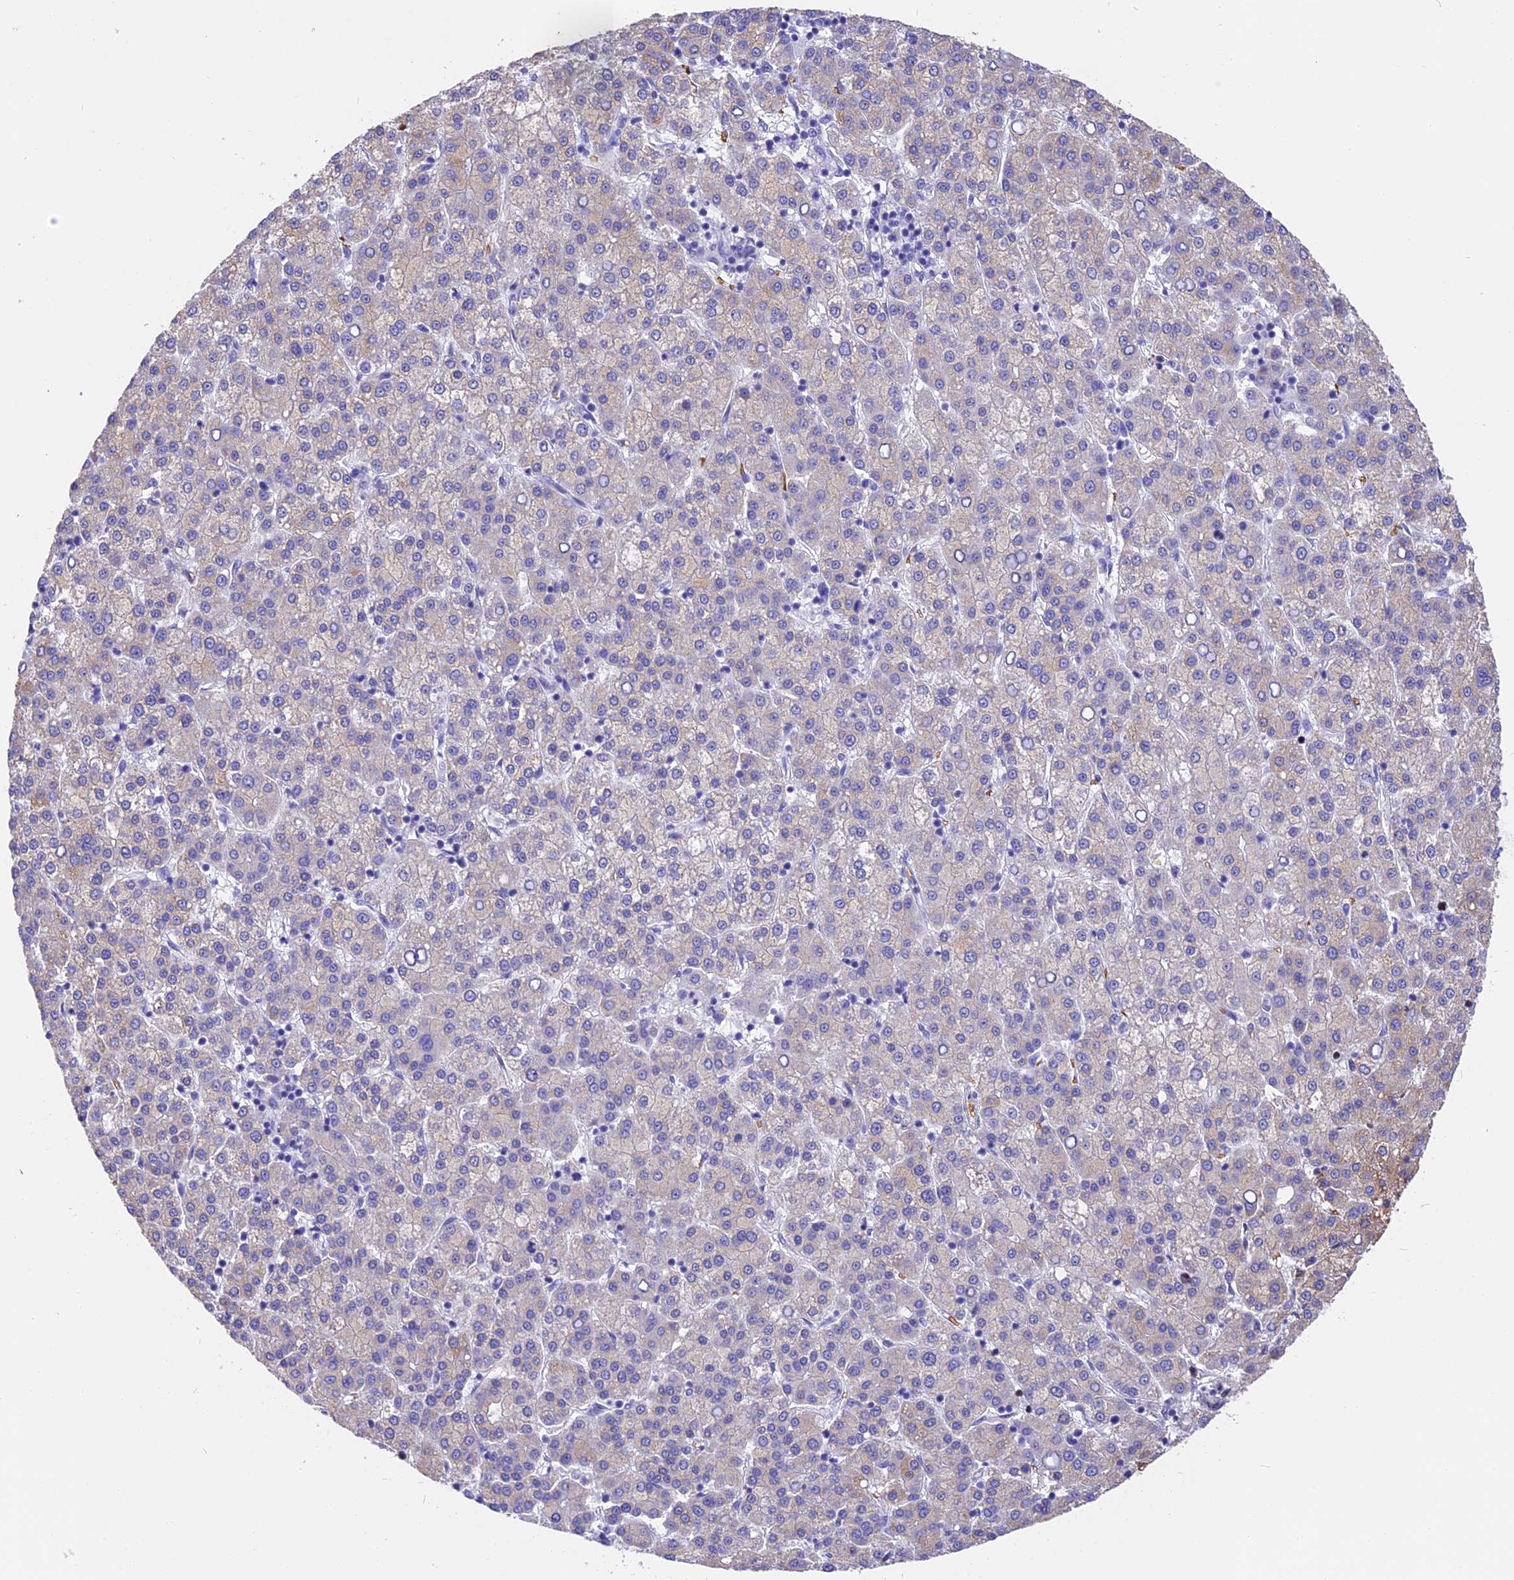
{"staining": {"intensity": "negative", "quantity": "none", "location": "none"}, "tissue": "liver cancer", "cell_type": "Tumor cells", "image_type": "cancer", "snomed": [{"axis": "morphology", "description": "Carcinoma, Hepatocellular, NOS"}, {"axis": "topography", "description": "Liver"}], "caption": "A high-resolution photomicrograph shows IHC staining of liver cancer, which demonstrates no significant staining in tumor cells.", "gene": "TNNC2", "patient": {"sex": "female", "age": 58}}